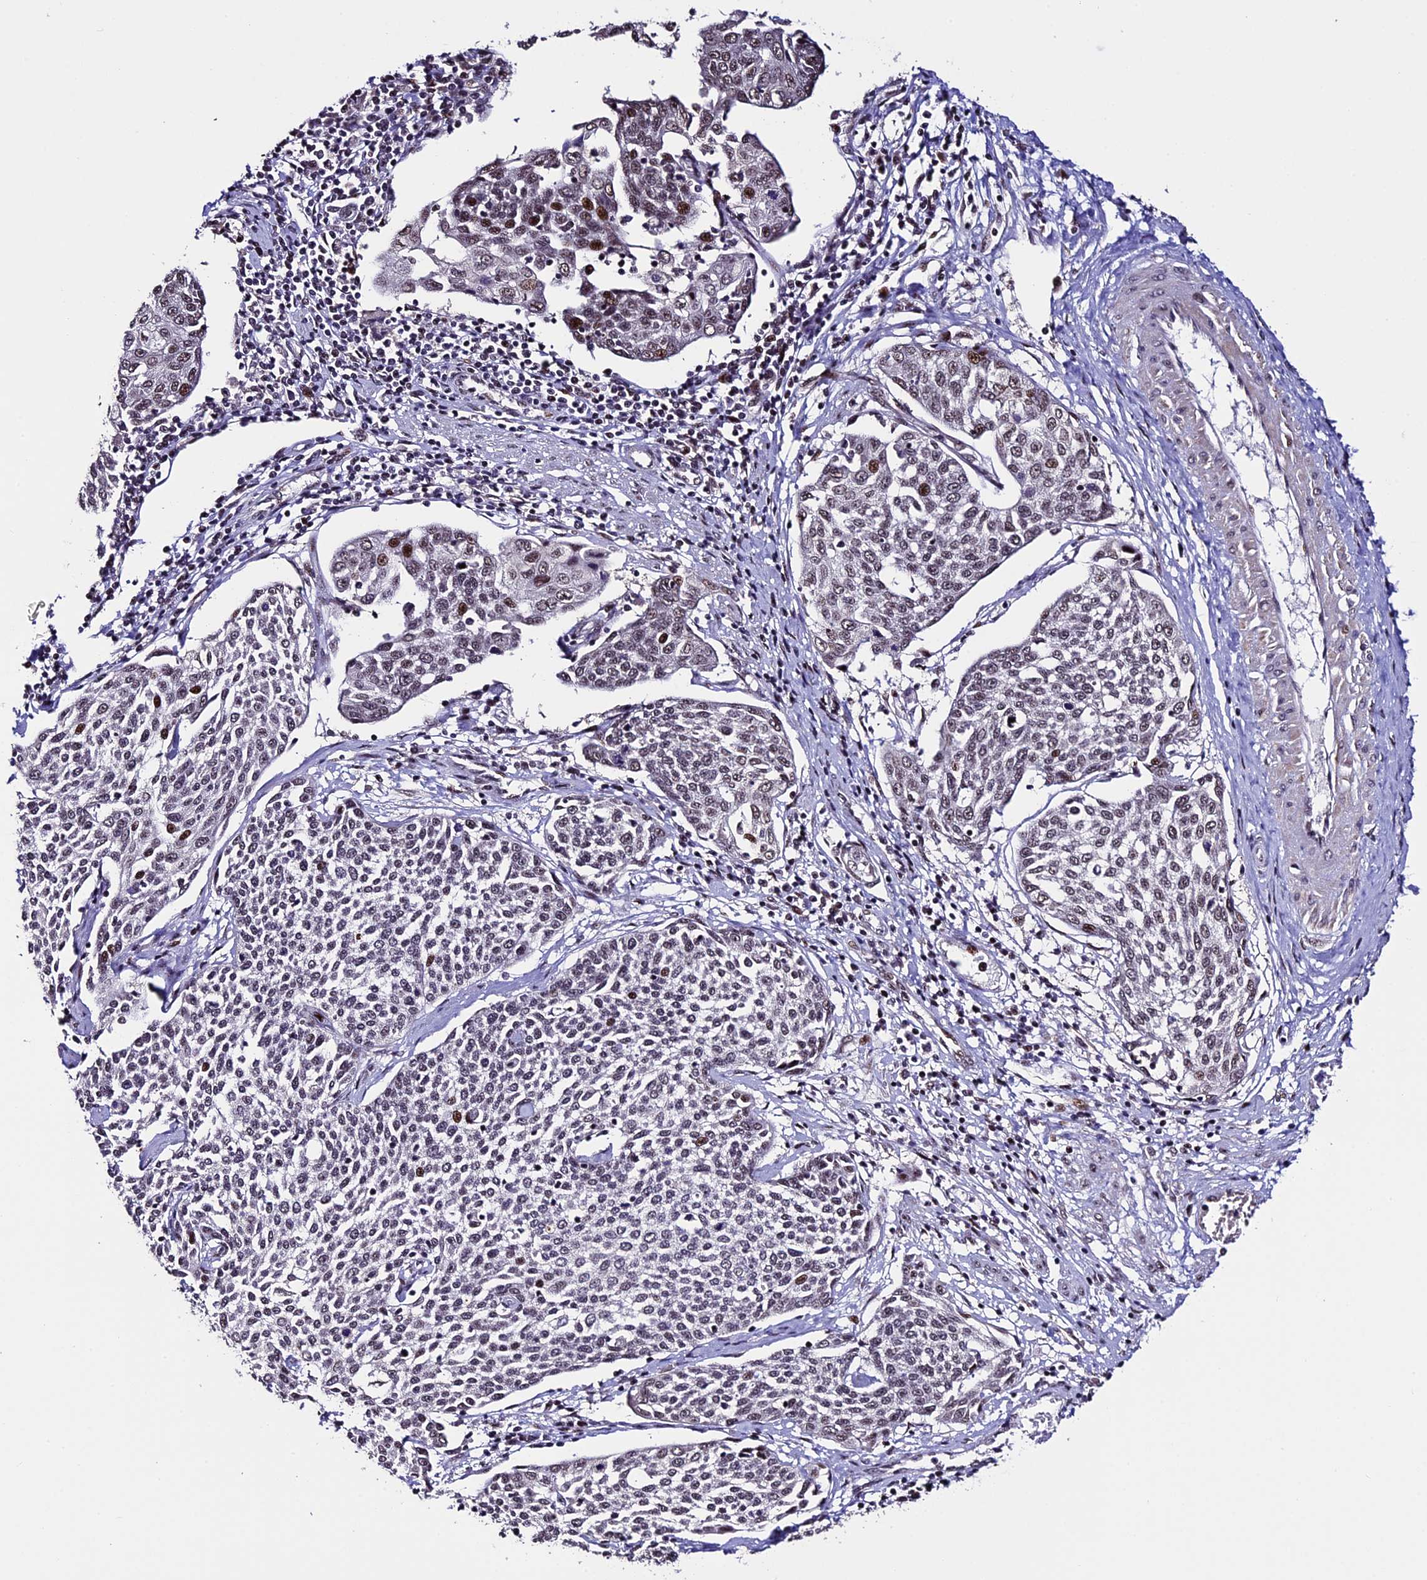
{"staining": {"intensity": "moderate", "quantity": "25%-75%", "location": "nuclear"}, "tissue": "cervical cancer", "cell_type": "Tumor cells", "image_type": "cancer", "snomed": [{"axis": "morphology", "description": "Squamous cell carcinoma, NOS"}, {"axis": "topography", "description": "Cervix"}], "caption": "Tumor cells exhibit moderate nuclear positivity in approximately 25%-75% of cells in squamous cell carcinoma (cervical).", "gene": "TCP11L2", "patient": {"sex": "female", "age": 34}}